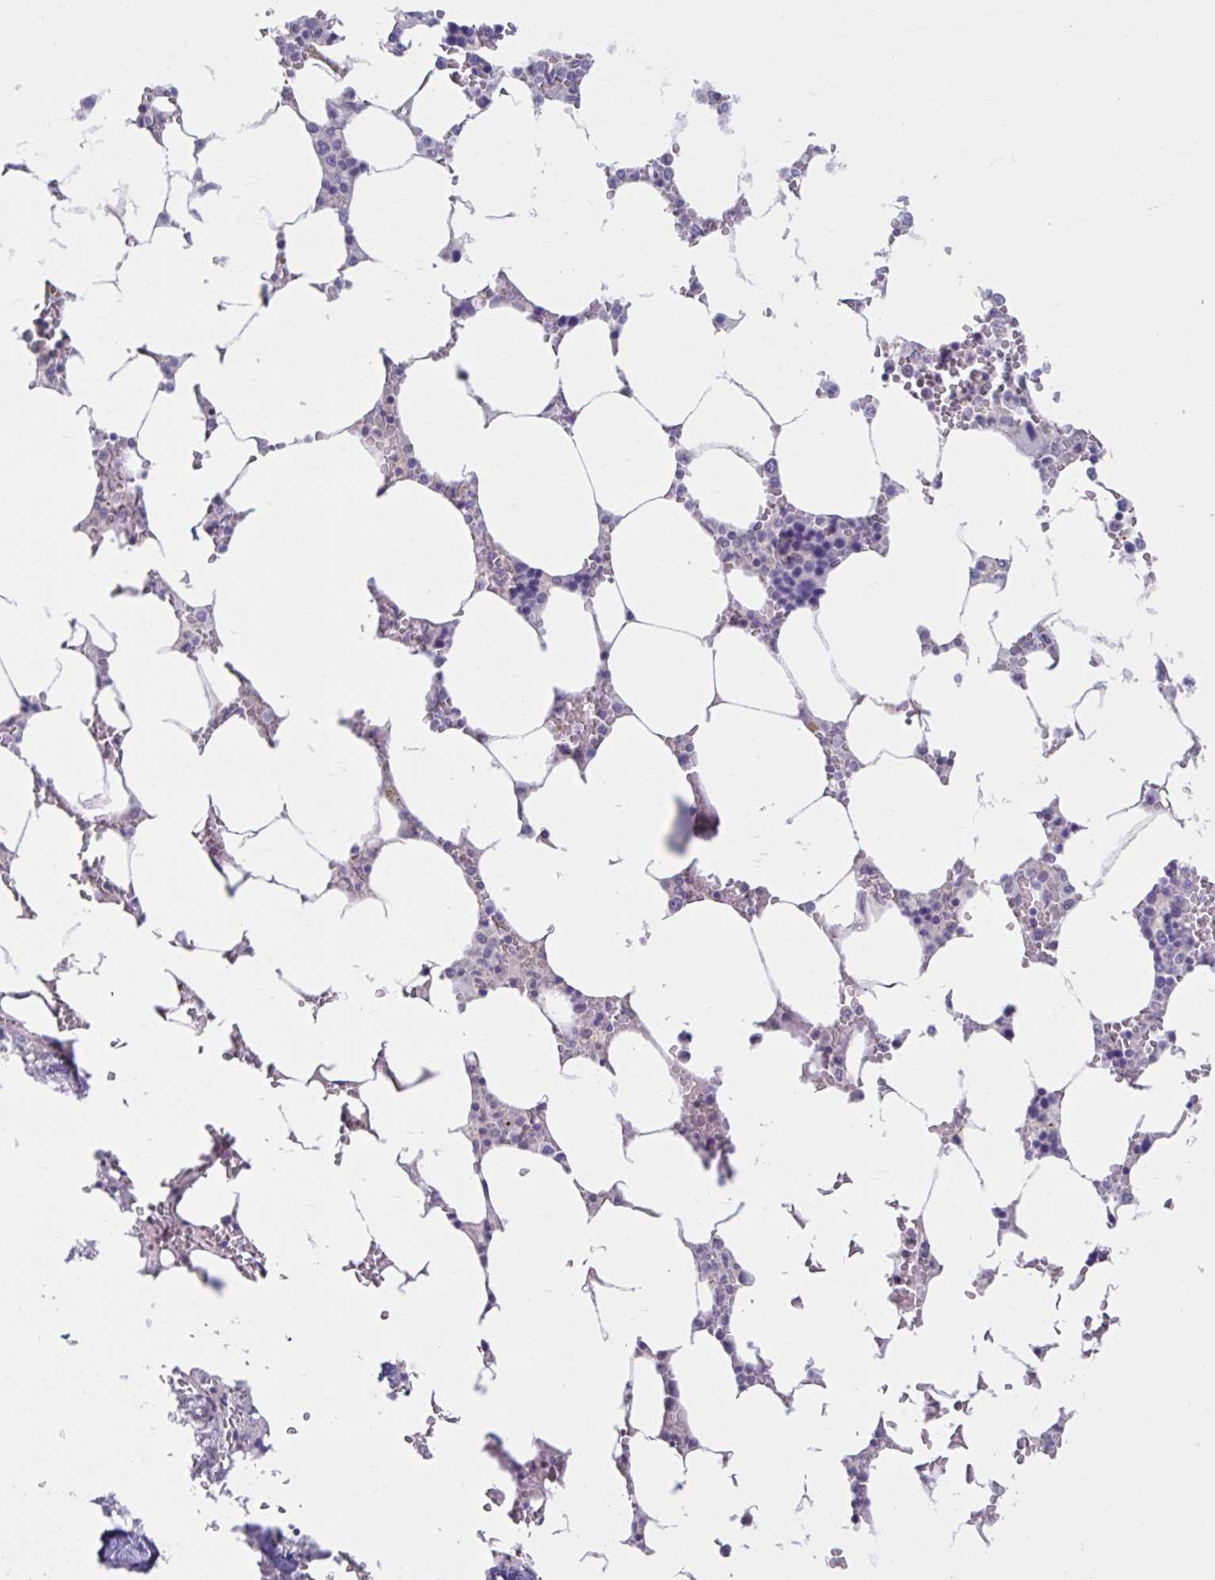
{"staining": {"intensity": "negative", "quantity": "none", "location": "none"}, "tissue": "bone marrow", "cell_type": "Hematopoietic cells", "image_type": "normal", "snomed": [{"axis": "morphology", "description": "Normal tissue, NOS"}, {"axis": "topography", "description": "Bone marrow"}], "caption": "Hematopoietic cells are negative for brown protein staining in unremarkable bone marrow. The staining was performed using DAB to visualize the protein expression in brown, while the nuclei were stained in blue with hematoxylin (Magnification: 20x).", "gene": "CHST3", "patient": {"sex": "male", "age": 64}}